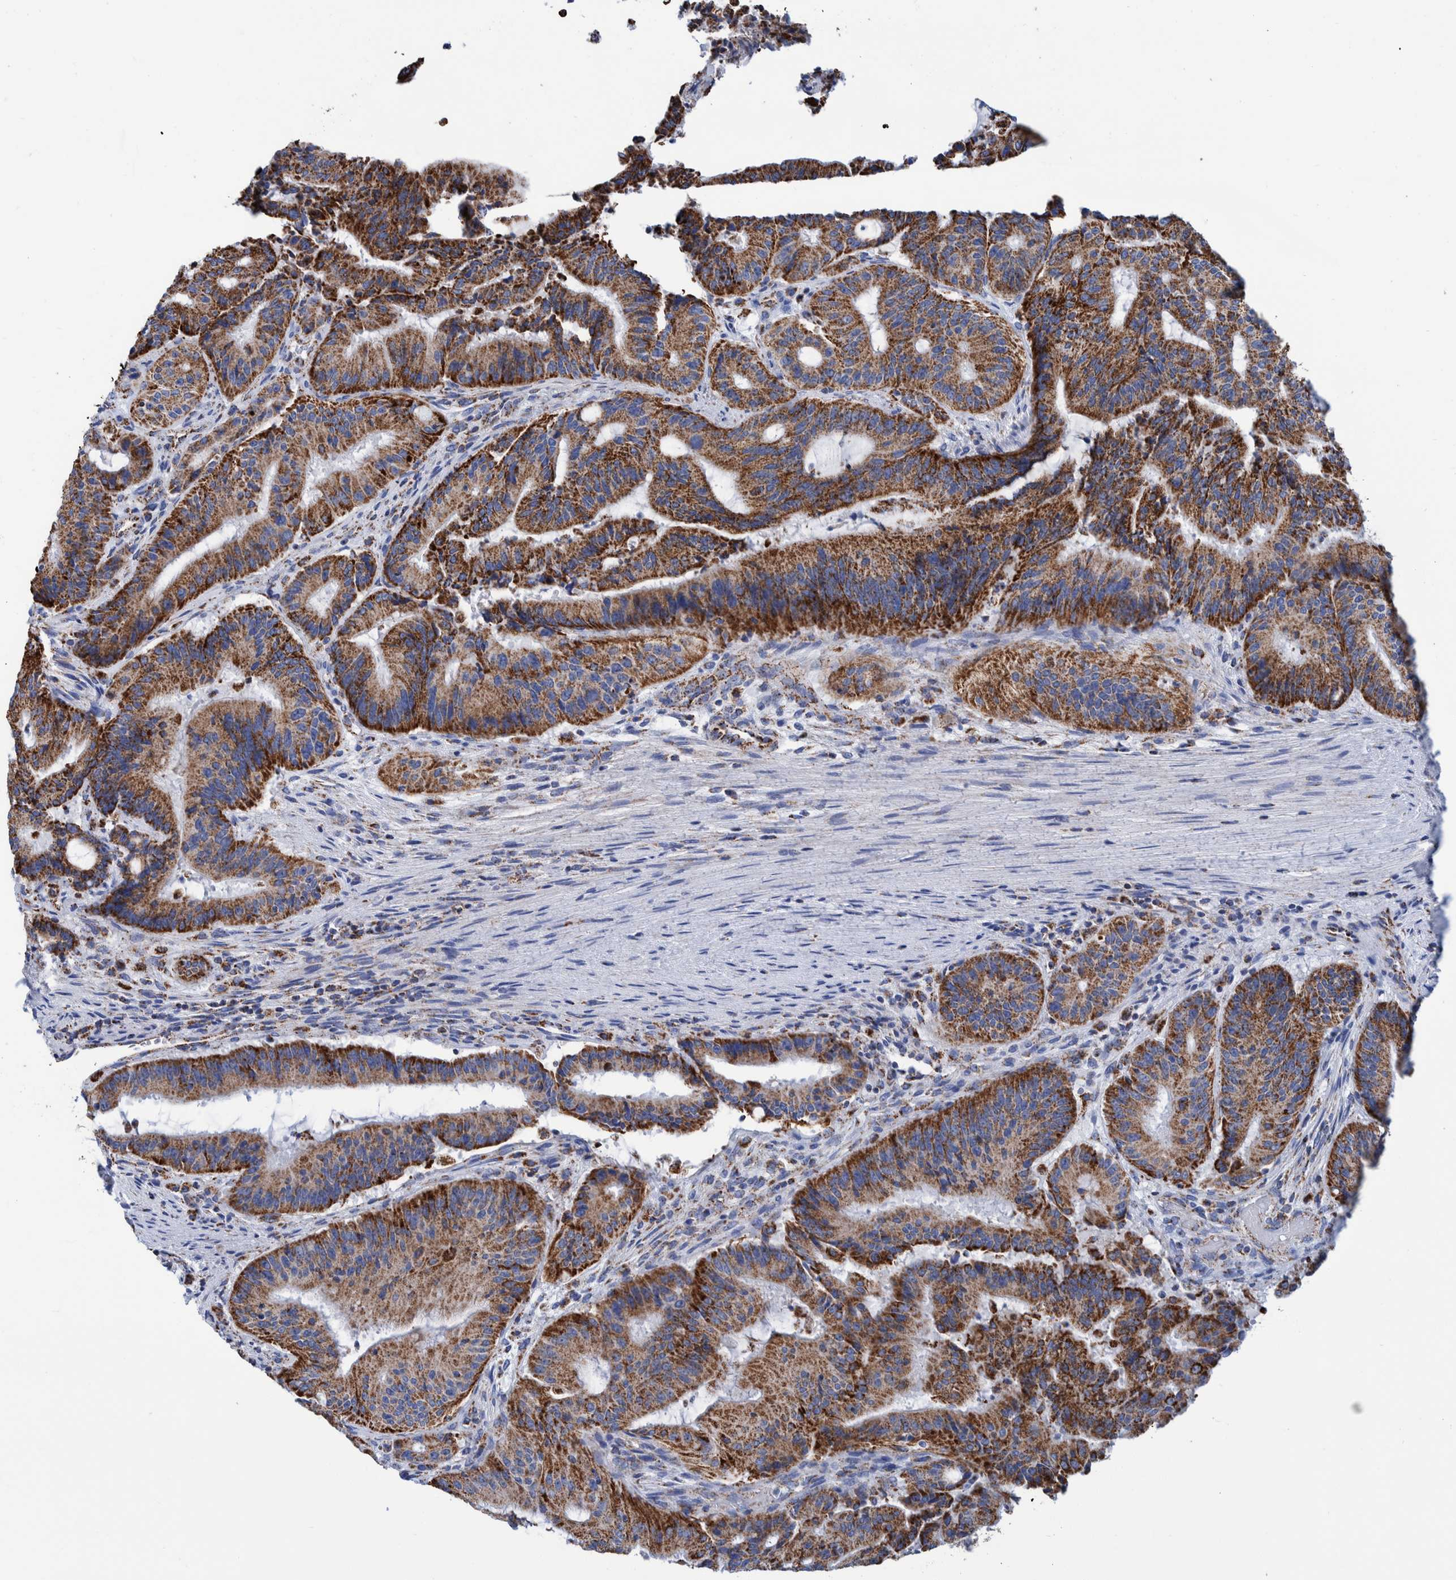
{"staining": {"intensity": "strong", "quantity": ">75%", "location": "cytoplasmic/membranous"}, "tissue": "liver cancer", "cell_type": "Tumor cells", "image_type": "cancer", "snomed": [{"axis": "morphology", "description": "Normal tissue, NOS"}, {"axis": "morphology", "description": "Cholangiocarcinoma"}, {"axis": "topography", "description": "Liver"}, {"axis": "topography", "description": "Peripheral nerve tissue"}], "caption": "High-power microscopy captured an IHC micrograph of liver cancer, revealing strong cytoplasmic/membranous positivity in about >75% of tumor cells.", "gene": "DECR1", "patient": {"sex": "female", "age": 73}}